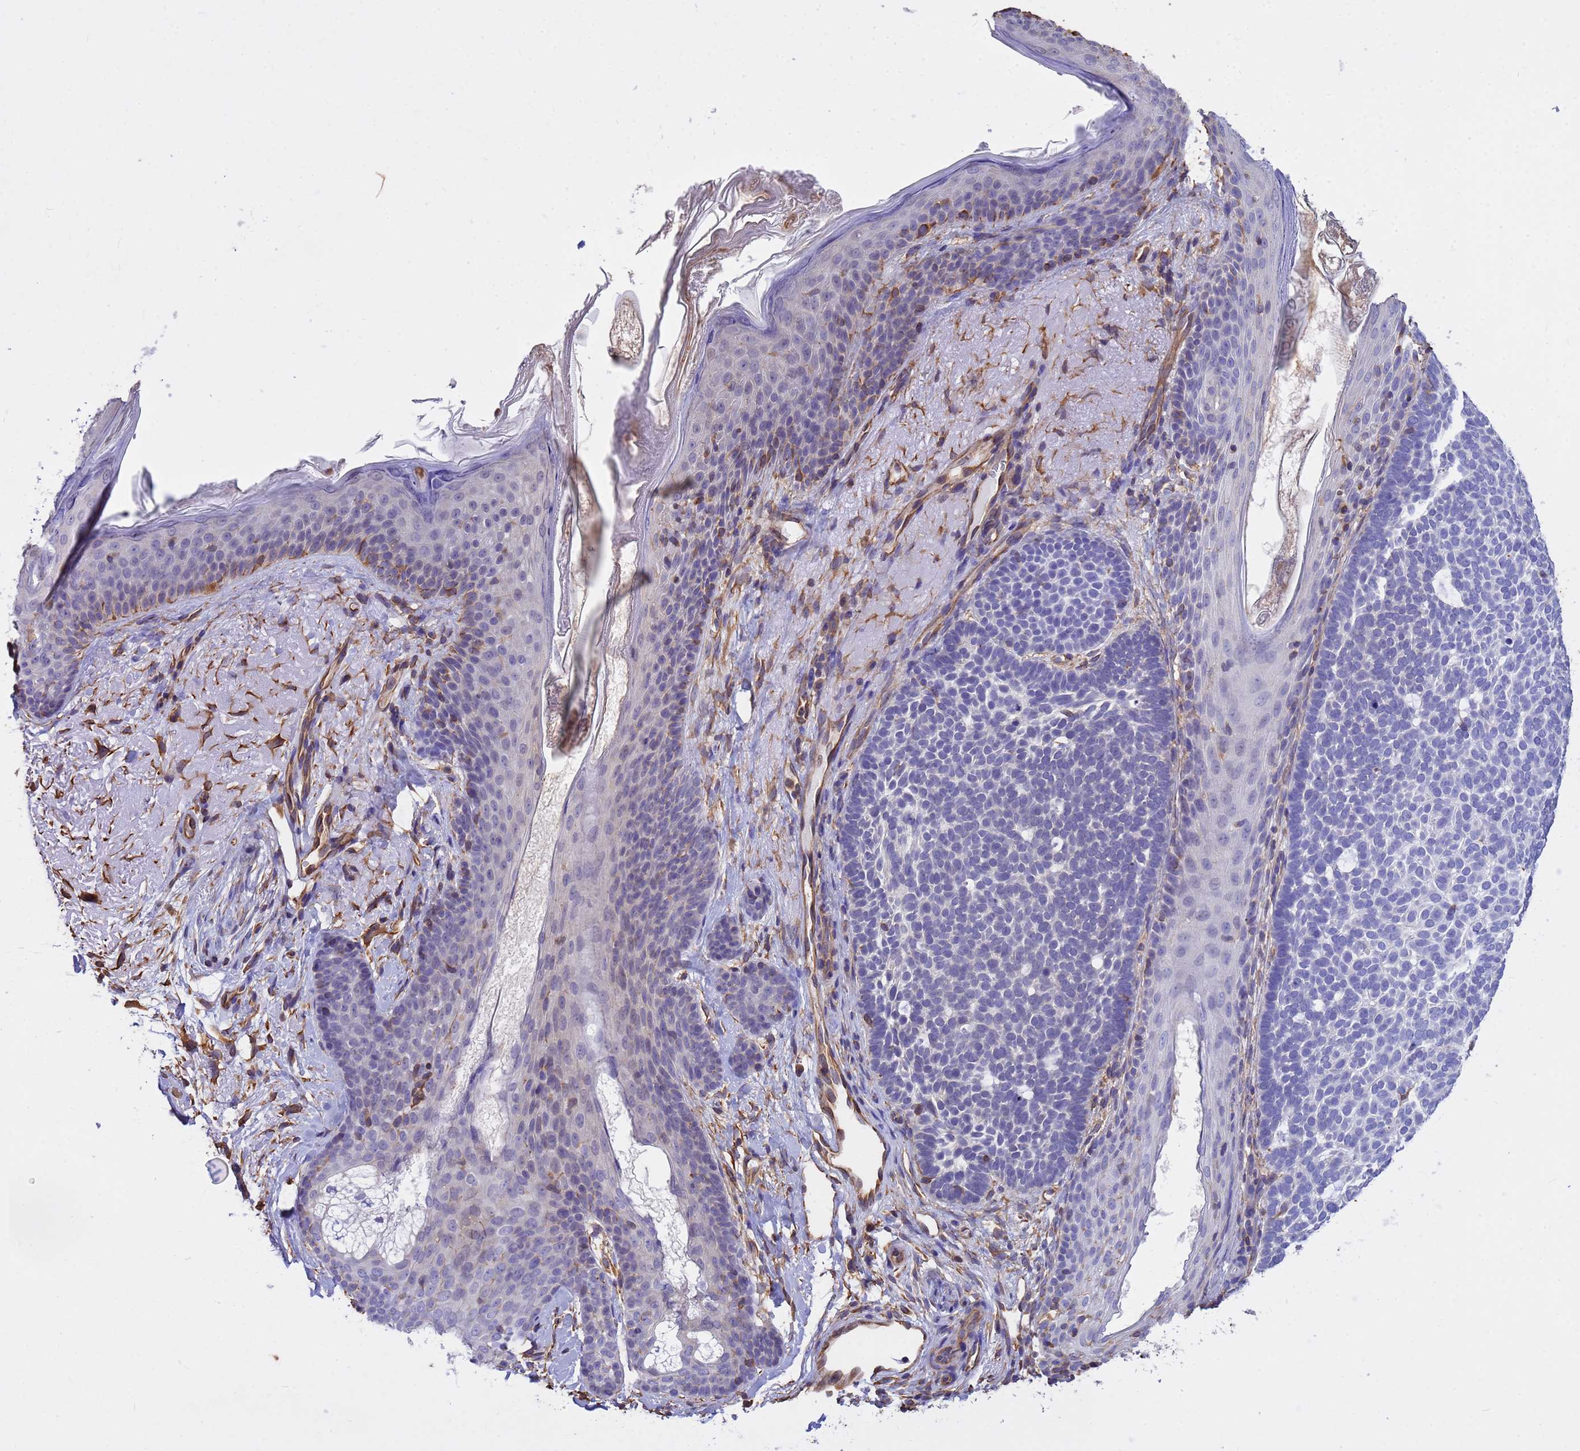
{"staining": {"intensity": "negative", "quantity": "none", "location": "none"}, "tissue": "skin cancer", "cell_type": "Tumor cells", "image_type": "cancer", "snomed": [{"axis": "morphology", "description": "Basal cell carcinoma"}, {"axis": "topography", "description": "Skin"}], "caption": "This histopathology image is of basal cell carcinoma (skin) stained with IHC to label a protein in brown with the nuclei are counter-stained blue. There is no expression in tumor cells.", "gene": "TCEAL3", "patient": {"sex": "female", "age": 77}}